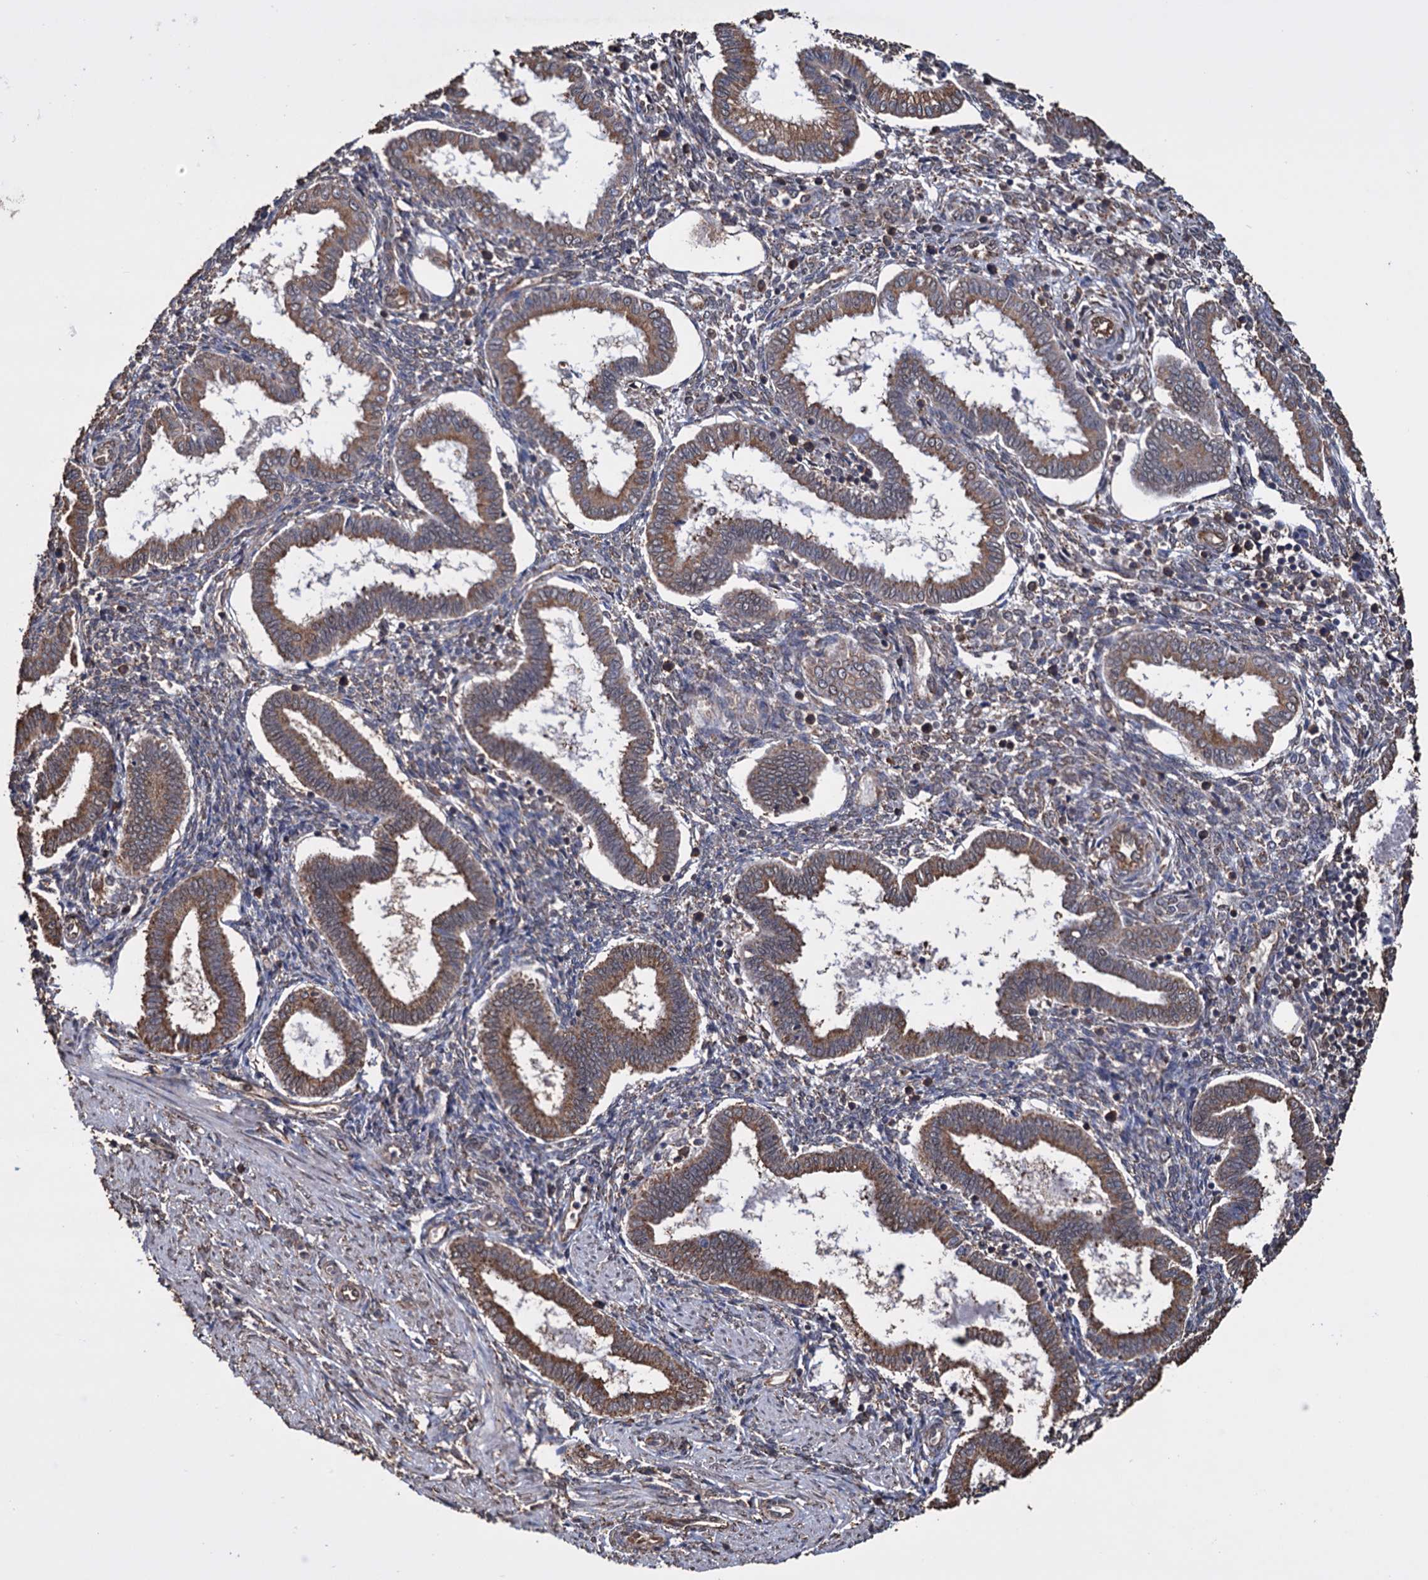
{"staining": {"intensity": "weak", "quantity": "25%-75%", "location": "cytoplasmic/membranous"}, "tissue": "endometrium", "cell_type": "Cells in endometrial stroma", "image_type": "normal", "snomed": [{"axis": "morphology", "description": "Normal tissue, NOS"}, {"axis": "topography", "description": "Endometrium"}], "caption": "Immunohistochemical staining of normal human endometrium displays low levels of weak cytoplasmic/membranous expression in approximately 25%-75% of cells in endometrial stroma.", "gene": "TBC1D12", "patient": {"sex": "female", "age": 24}}